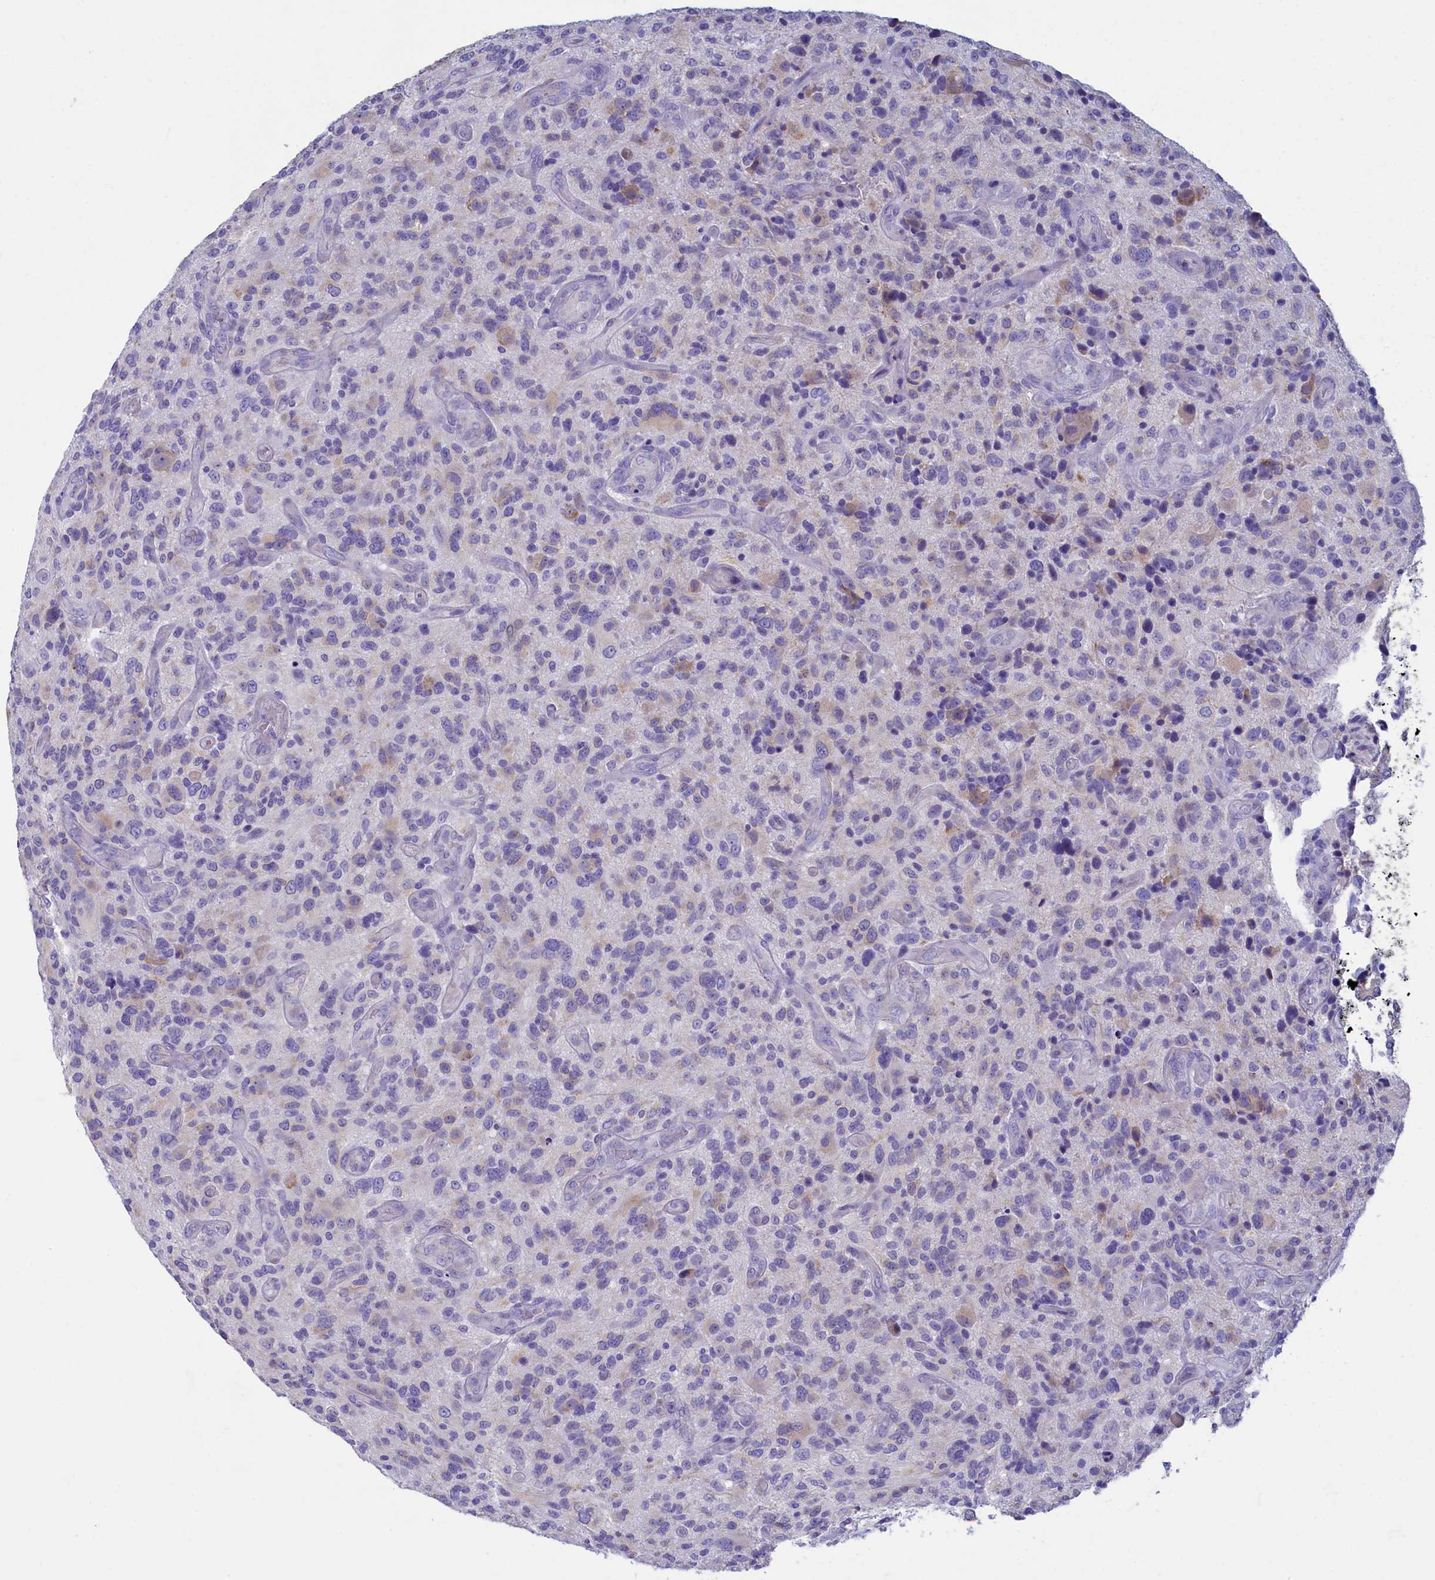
{"staining": {"intensity": "negative", "quantity": "none", "location": "none"}, "tissue": "glioma", "cell_type": "Tumor cells", "image_type": "cancer", "snomed": [{"axis": "morphology", "description": "Glioma, malignant, High grade"}, {"axis": "topography", "description": "Brain"}], "caption": "High power microscopy histopathology image of an immunohistochemistry photomicrograph of glioma, revealing no significant staining in tumor cells.", "gene": "SKA3", "patient": {"sex": "male", "age": 47}}